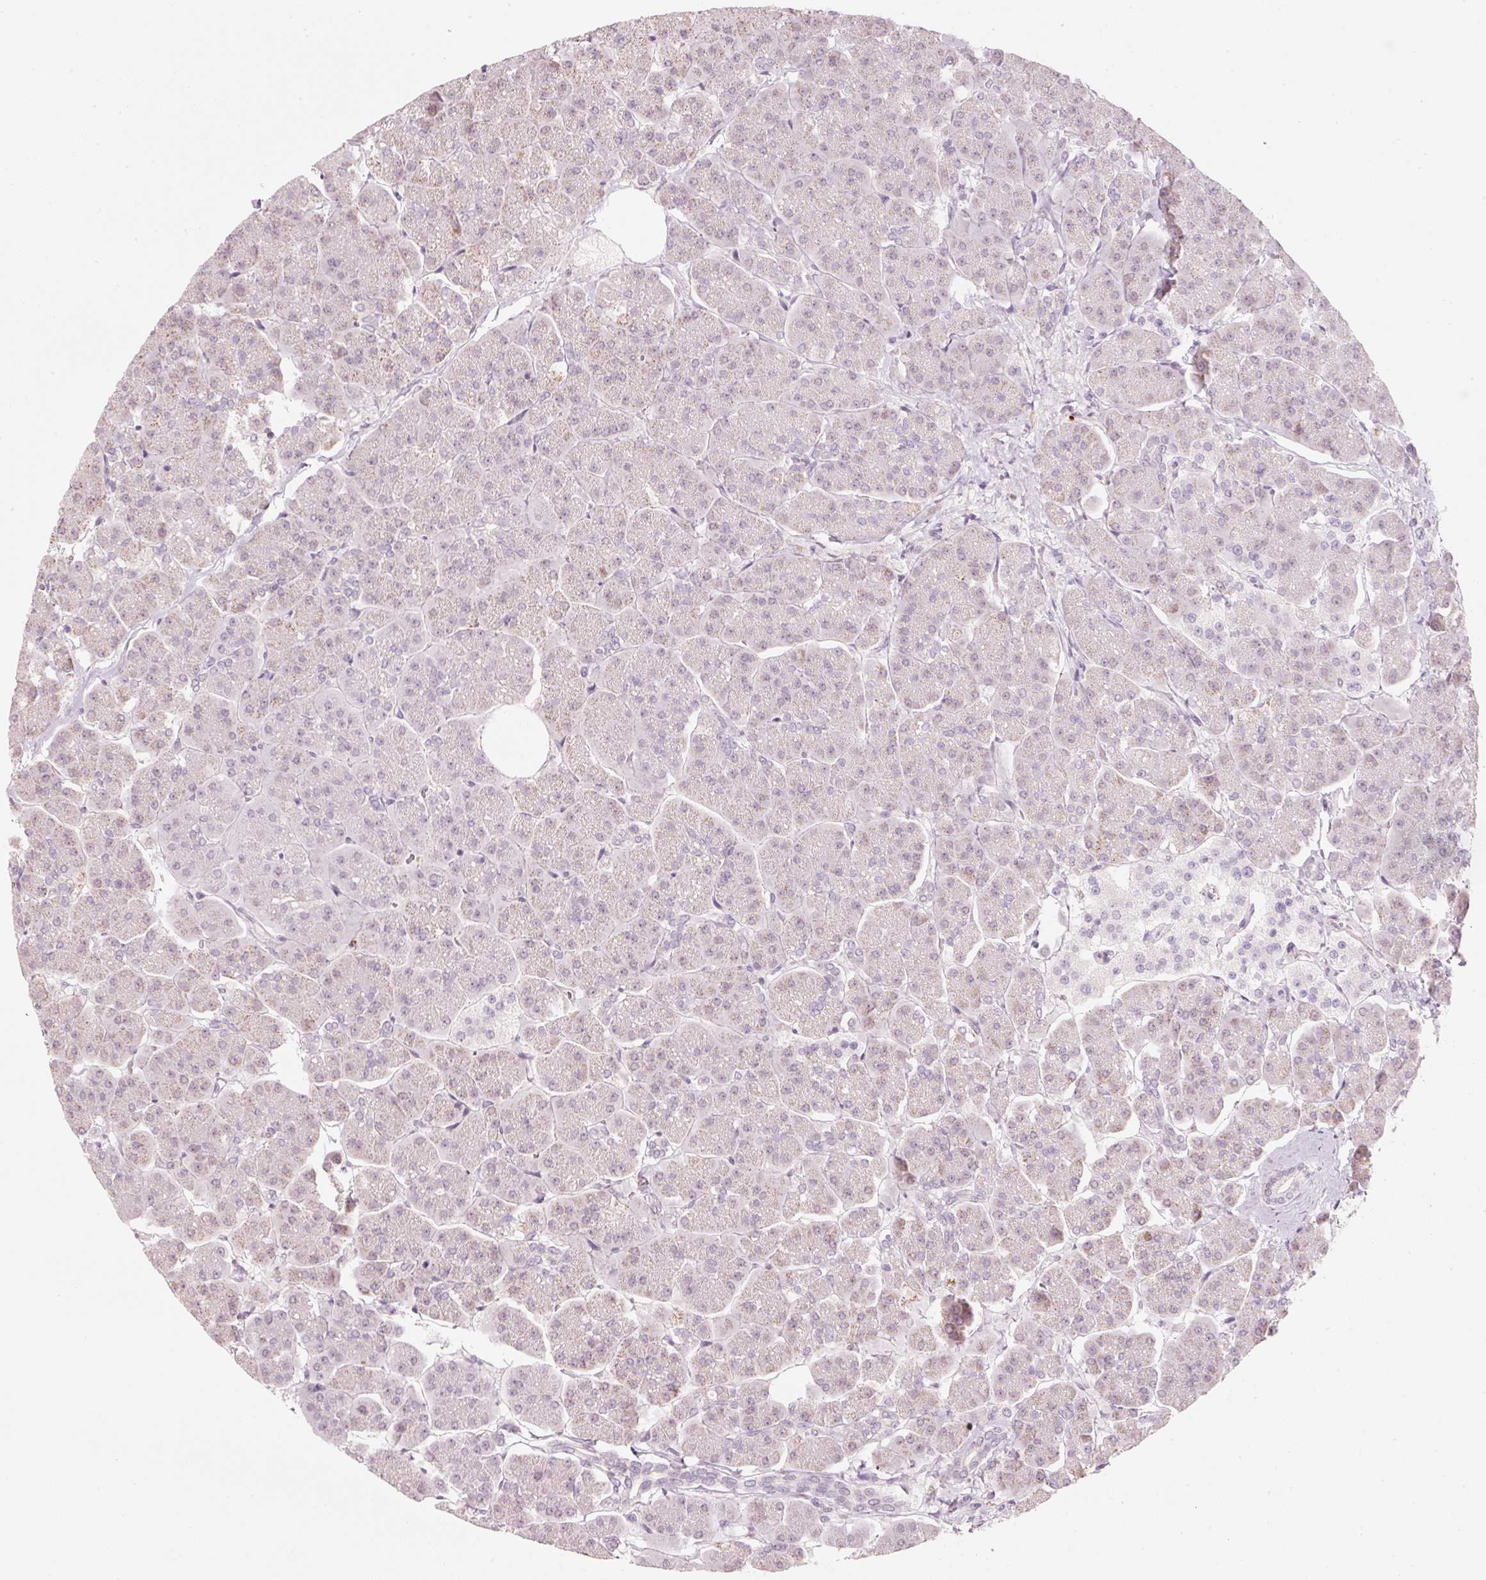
{"staining": {"intensity": "weak", "quantity": "25%-75%", "location": "cytoplasmic/membranous,nuclear"}, "tissue": "pancreas", "cell_type": "Exocrine glandular cells", "image_type": "normal", "snomed": [{"axis": "morphology", "description": "Normal tissue, NOS"}, {"axis": "topography", "description": "Pancreas"}, {"axis": "topography", "description": "Peripheral nerve tissue"}], "caption": "A brown stain highlights weak cytoplasmic/membranous,nuclear staining of a protein in exocrine glandular cells of benign human pancreas. Nuclei are stained in blue.", "gene": "TREX2", "patient": {"sex": "male", "age": 54}}